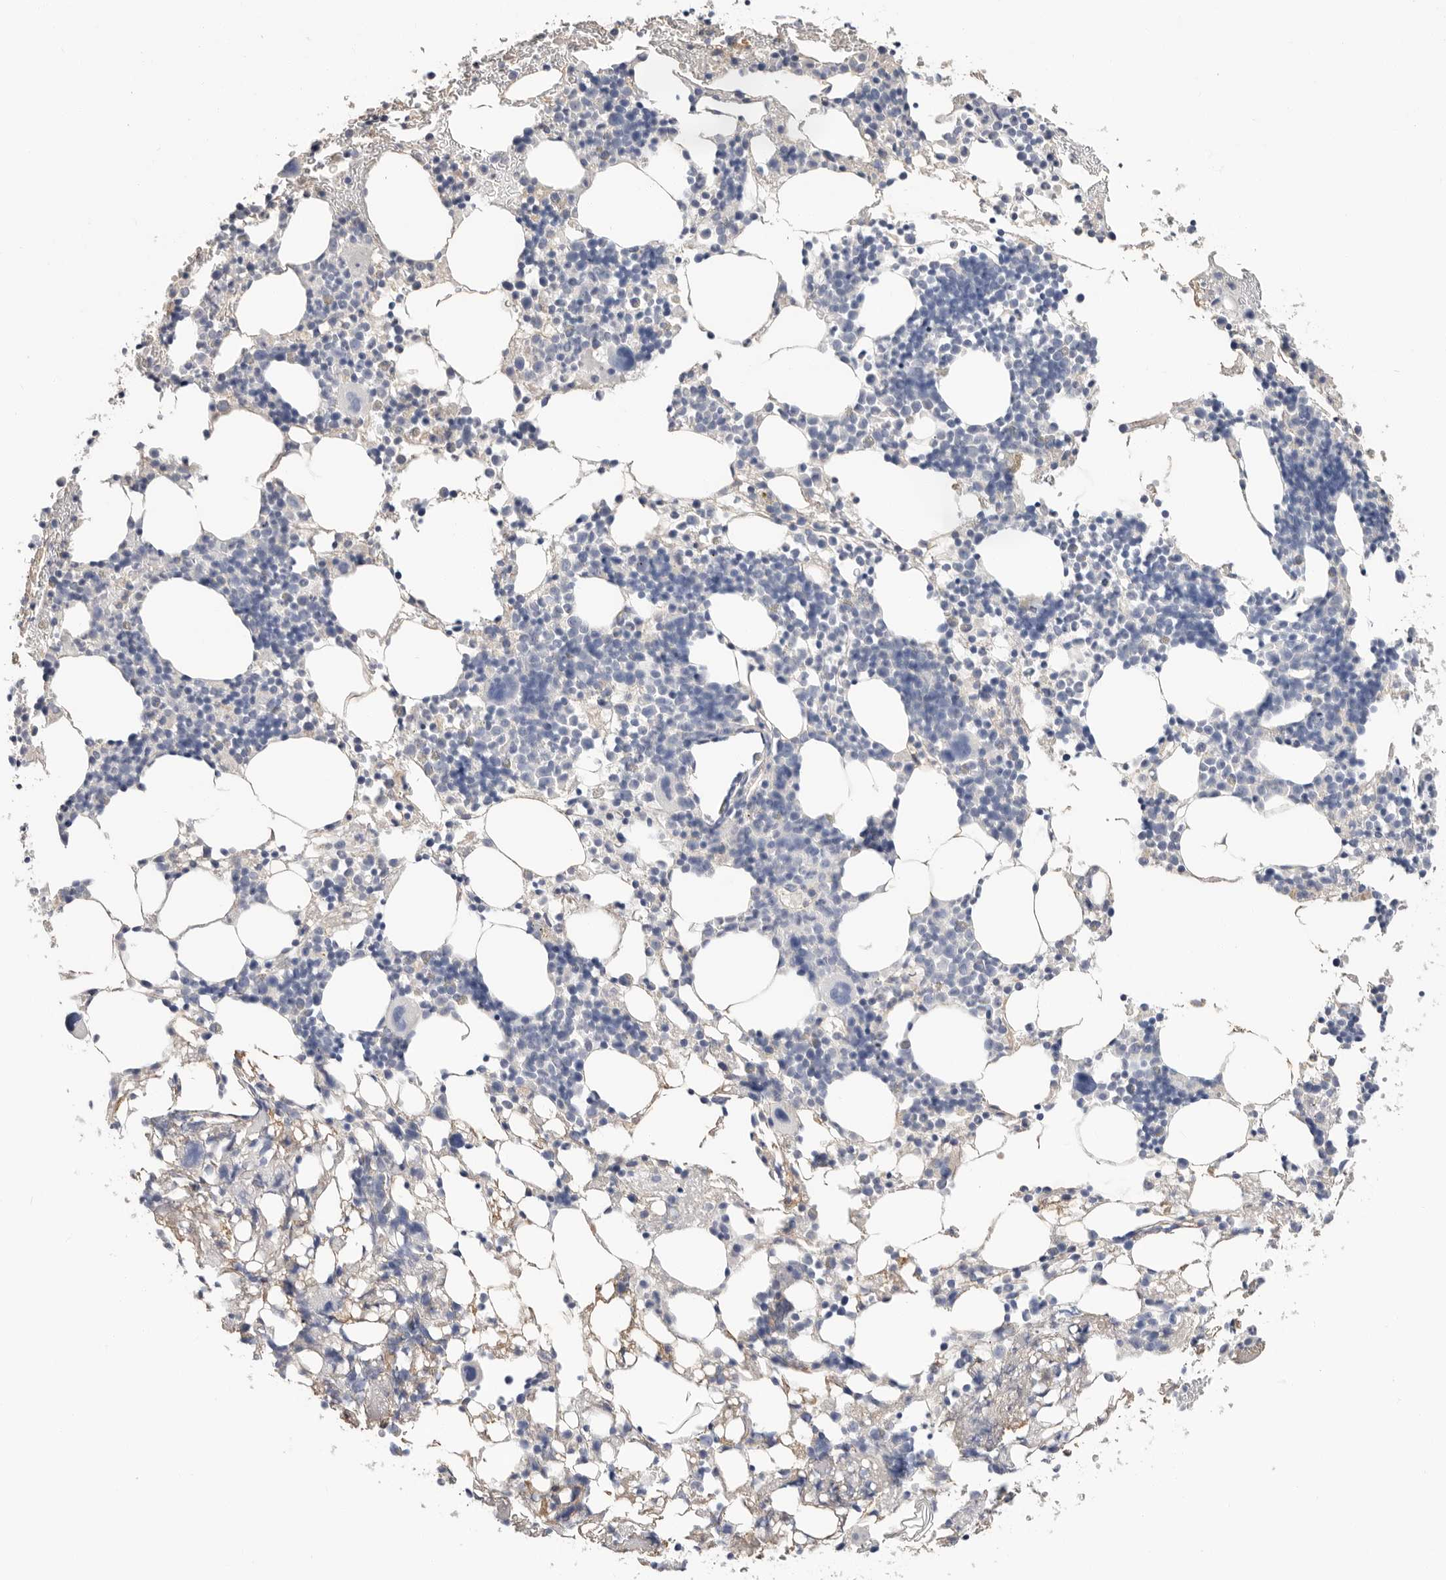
{"staining": {"intensity": "negative", "quantity": "none", "location": "none"}, "tissue": "bone marrow", "cell_type": "Hematopoietic cells", "image_type": "normal", "snomed": [{"axis": "morphology", "description": "Normal tissue, NOS"}, {"axis": "morphology", "description": "Inflammation, NOS"}, {"axis": "topography", "description": "Bone marrow"}], "caption": "Immunohistochemistry histopathology image of unremarkable human bone marrow stained for a protein (brown), which displays no positivity in hematopoietic cells.", "gene": "APOA2", "patient": {"sex": "male", "age": 44}}